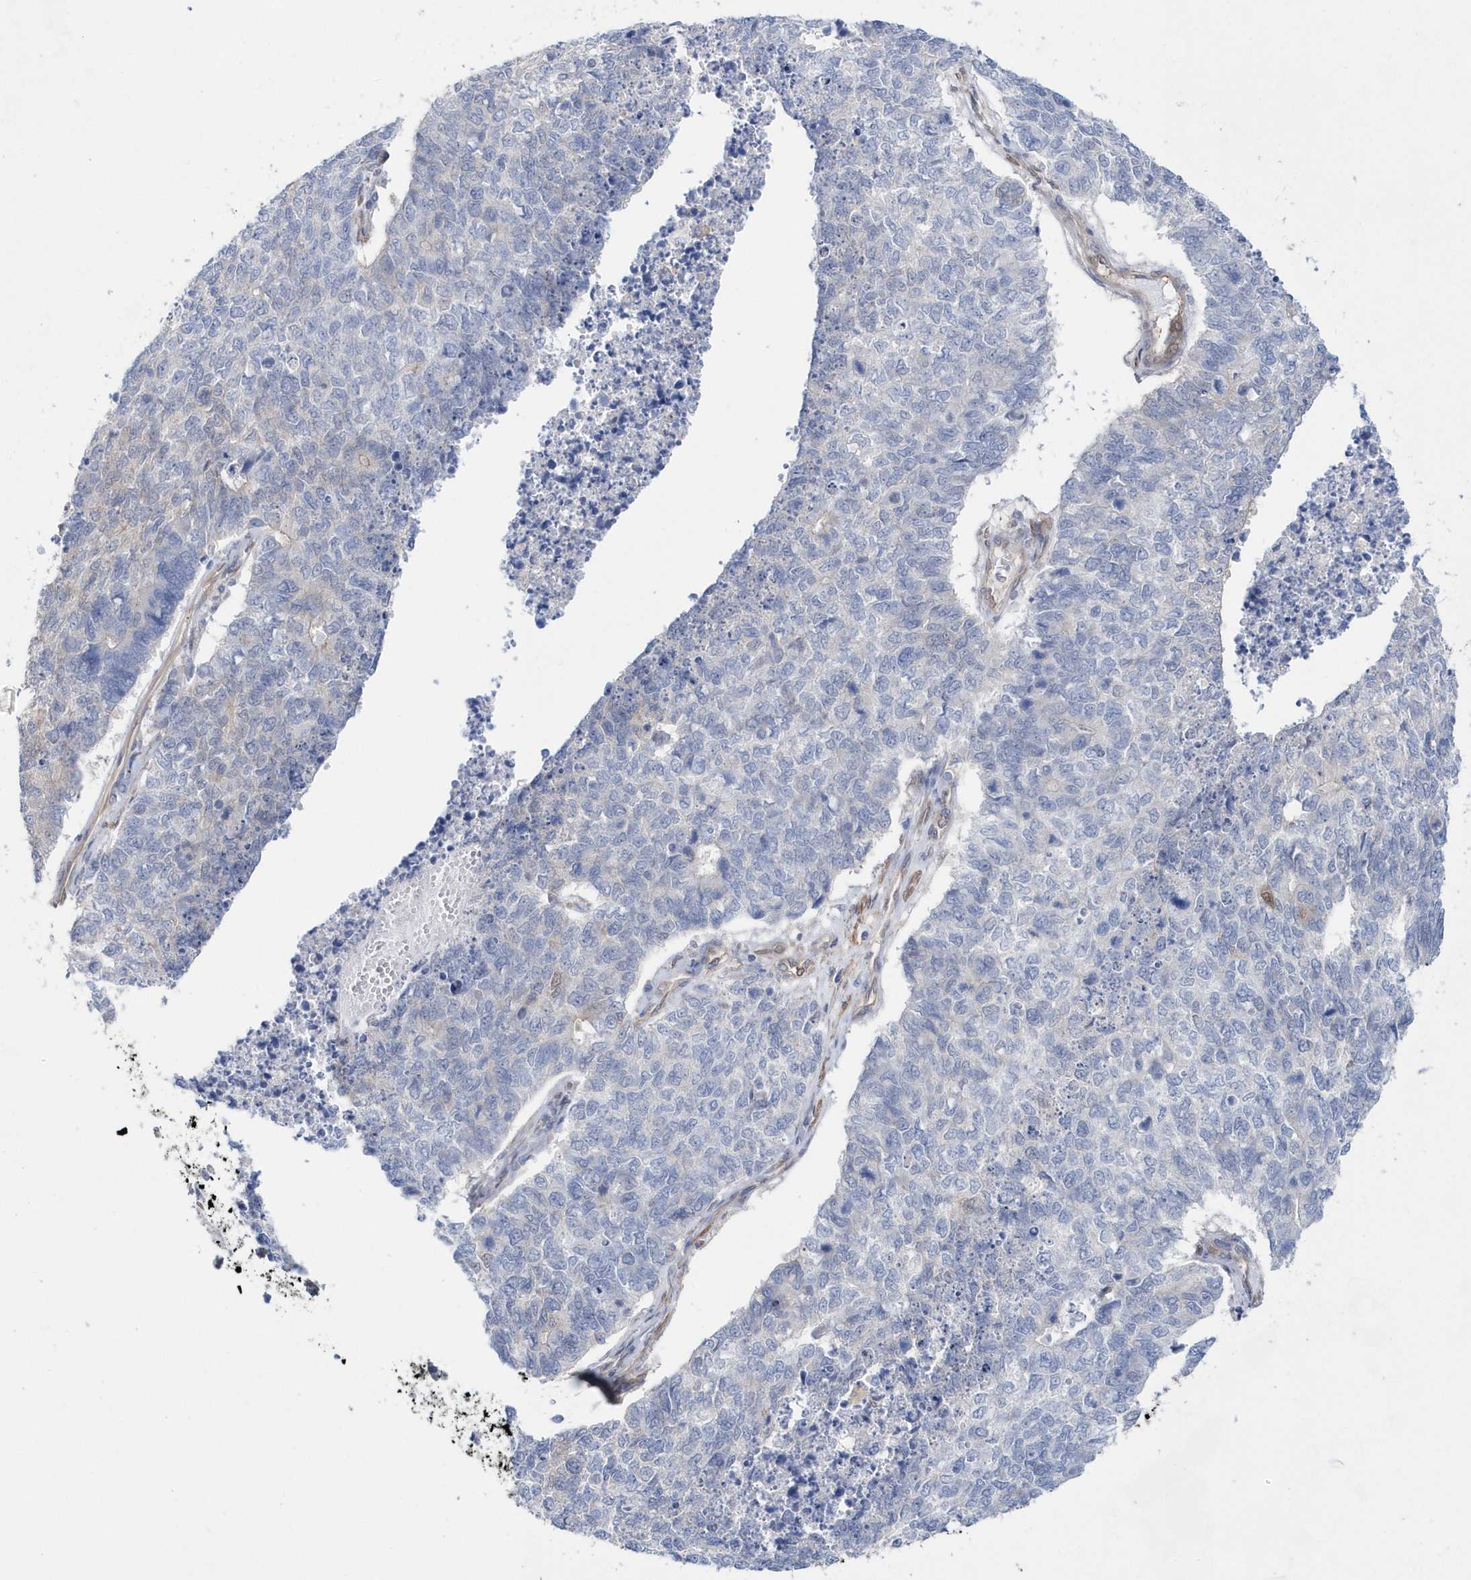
{"staining": {"intensity": "negative", "quantity": "none", "location": "none"}, "tissue": "cervical cancer", "cell_type": "Tumor cells", "image_type": "cancer", "snomed": [{"axis": "morphology", "description": "Squamous cell carcinoma, NOS"}, {"axis": "topography", "description": "Cervix"}], "caption": "A high-resolution histopathology image shows immunohistochemistry (IHC) staining of cervical cancer (squamous cell carcinoma), which displays no significant staining in tumor cells. The staining was performed using DAB to visualize the protein expression in brown, while the nuclei were stained in blue with hematoxylin (Magnification: 20x).", "gene": "BDH2", "patient": {"sex": "female", "age": 63}}